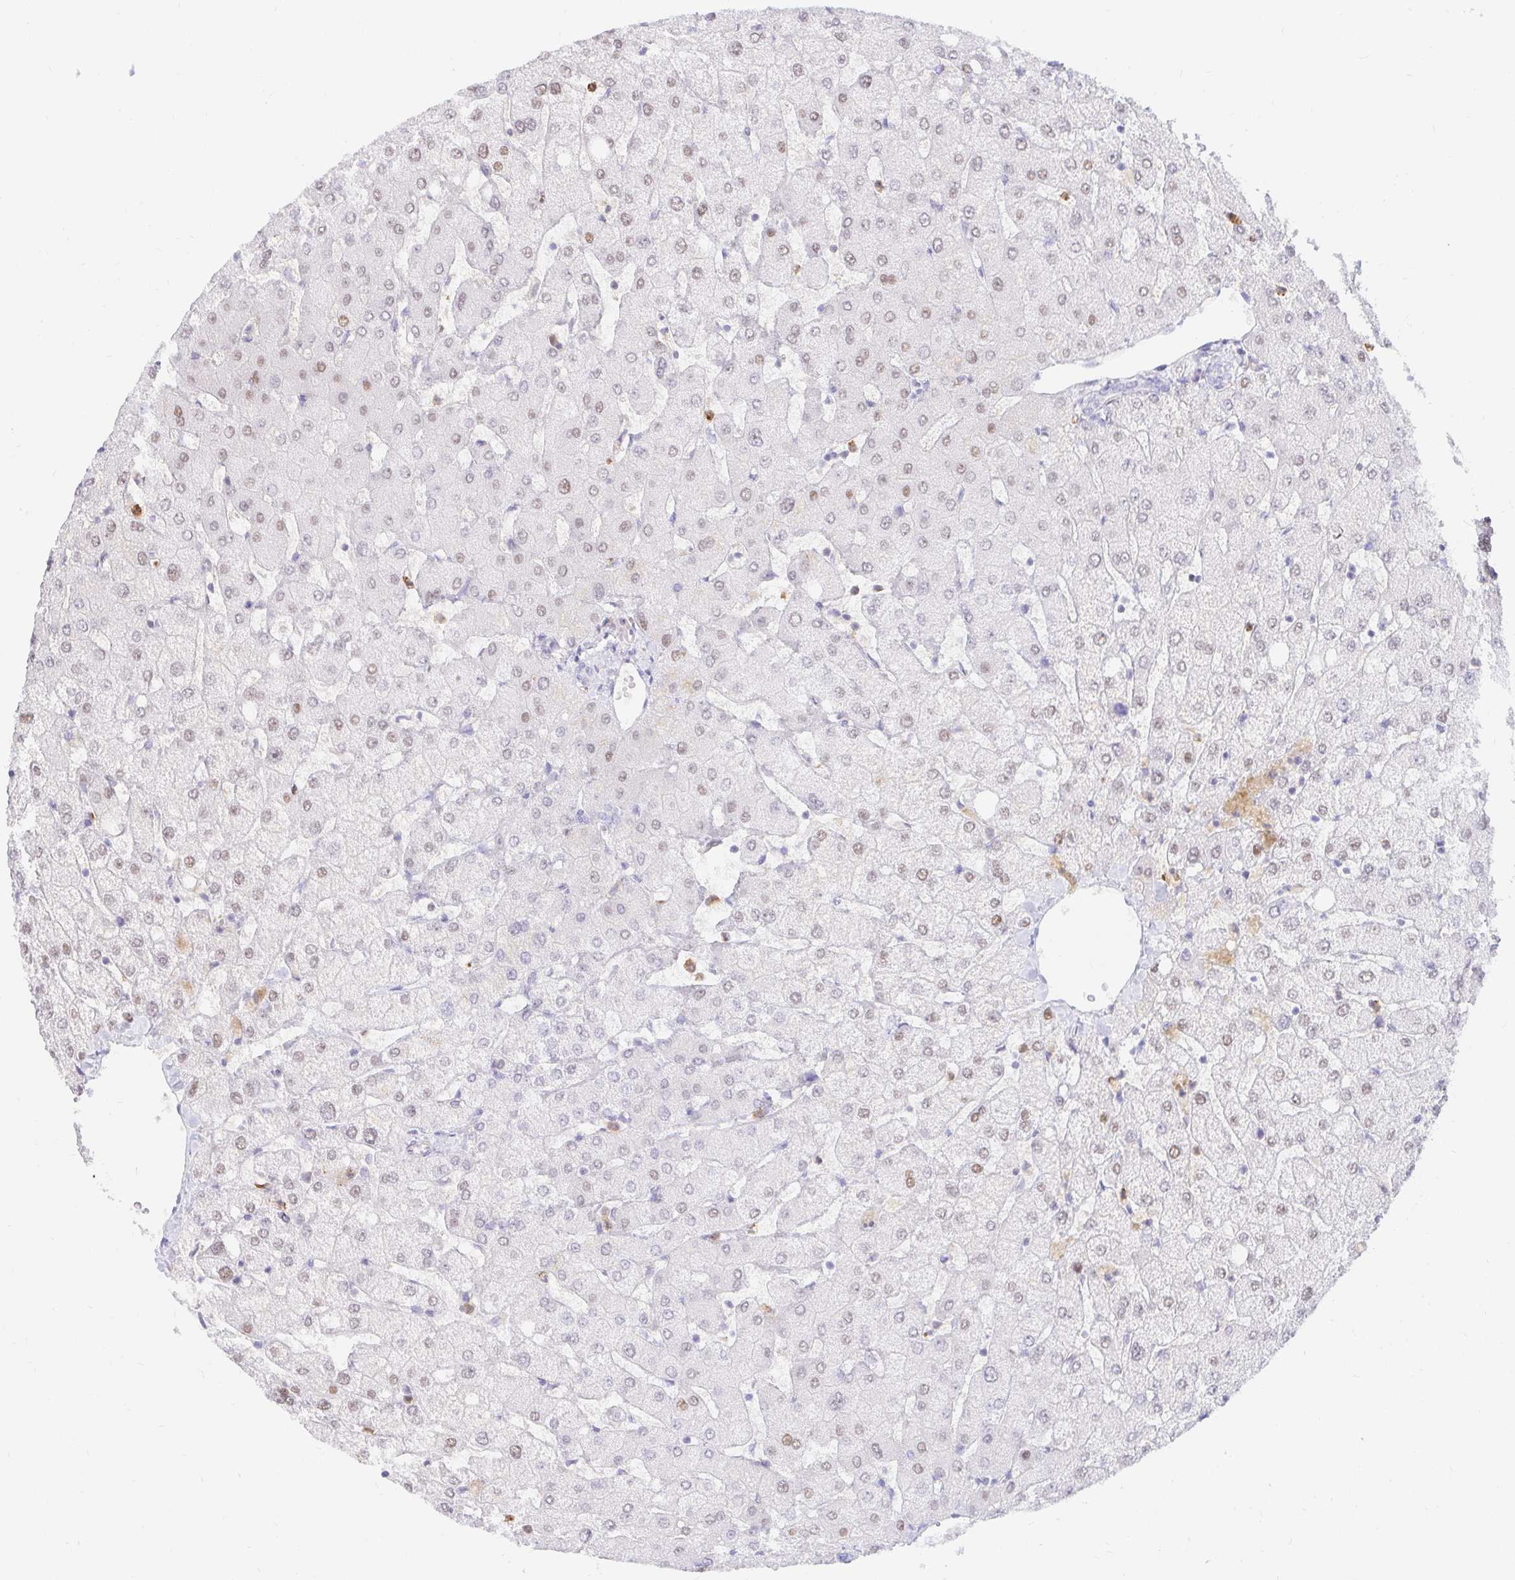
{"staining": {"intensity": "negative", "quantity": "none", "location": "none"}, "tissue": "liver", "cell_type": "Cholangiocytes", "image_type": "normal", "snomed": [{"axis": "morphology", "description": "Normal tissue, NOS"}, {"axis": "topography", "description": "Liver"}], "caption": "Image shows no significant protein positivity in cholangiocytes of normal liver.", "gene": "HINFP", "patient": {"sex": "female", "age": 54}}